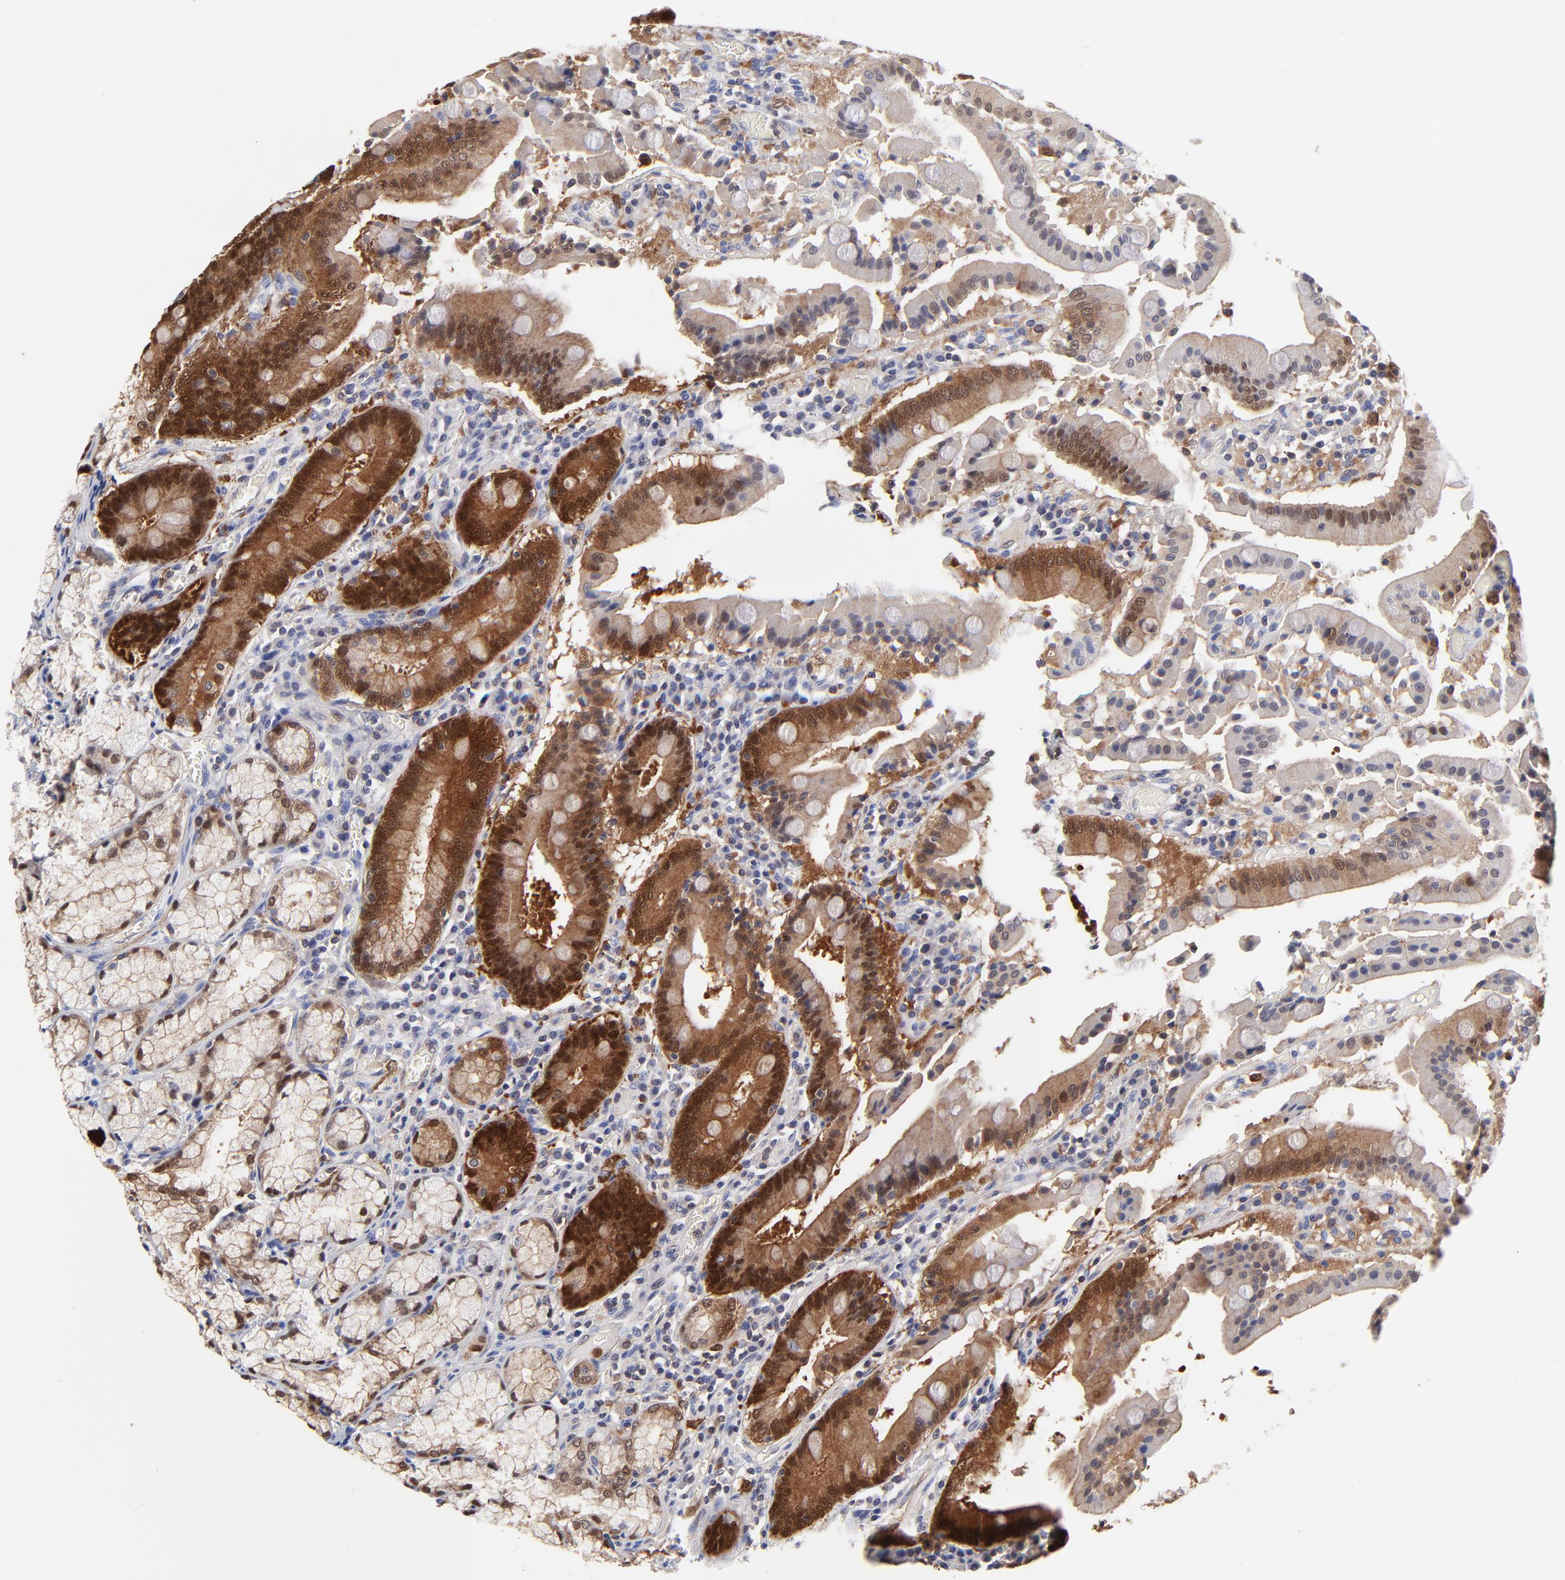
{"staining": {"intensity": "moderate", "quantity": "25%-75%", "location": "cytoplasmic/membranous,nuclear"}, "tissue": "stomach", "cell_type": "Glandular cells", "image_type": "normal", "snomed": [{"axis": "morphology", "description": "Normal tissue, NOS"}, {"axis": "topography", "description": "Stomach, lower"}], "caption": "Protein staining of unremarkable stomach shows moderate cytoplasmic/membranous,nuclear expression in approximately 25%-75% of glandular cells.", "gene": "DCTPP1", "patient": {"sex": "male", "age": 56}}